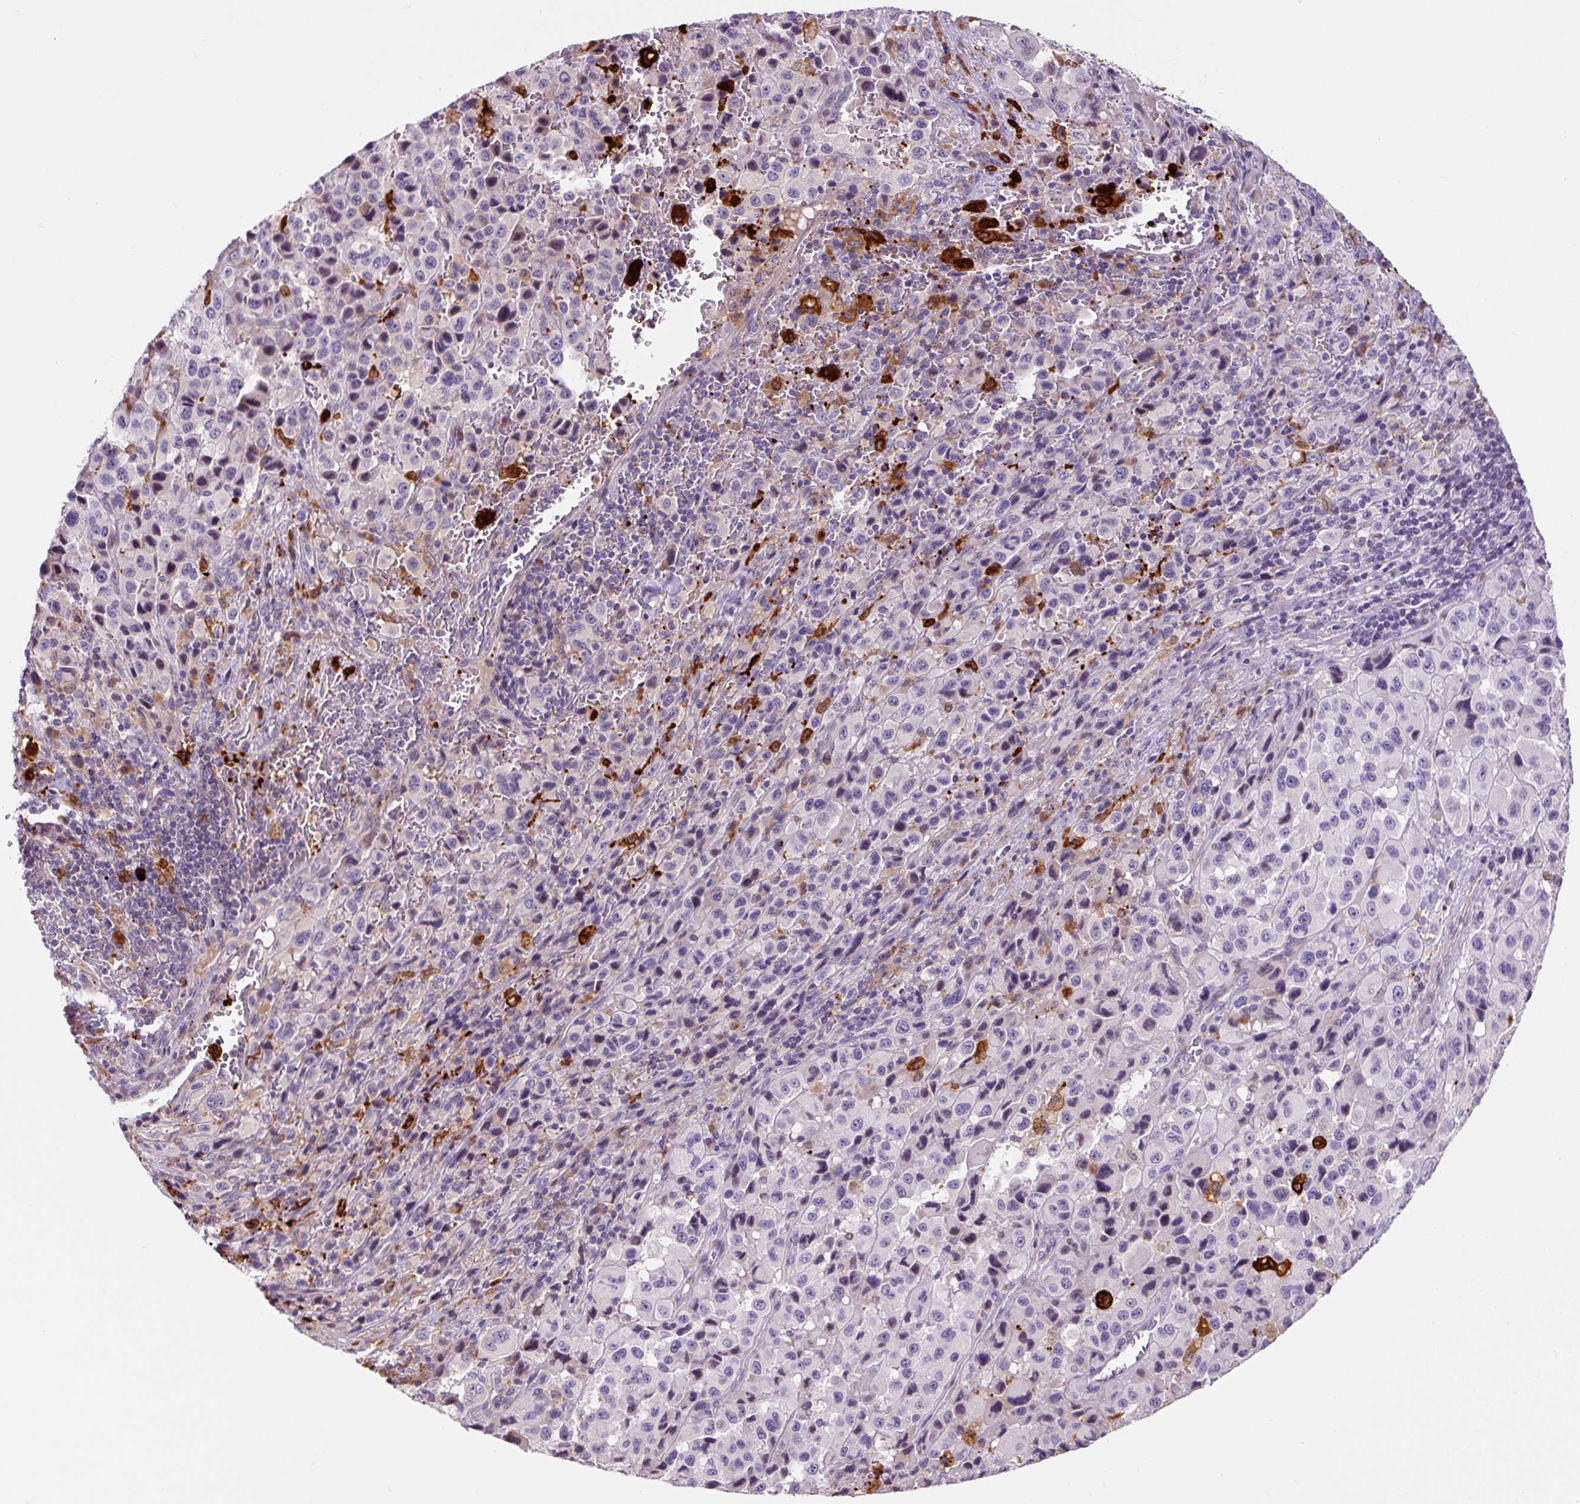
{"staining": {"intensity": "negative", "quantity": "none", "location": "none"}, "tissue": "melanoma", "cell_type": "Tumor cells", "image_type": "cancer", "snomed": [{"axis": "morphology", "description": "Malignant melanoma, Metastatic site"}, {"axis": "topography", "description": "Lymph node"}], "caption": "Human melanoma stained for a protein using IHC shows no staining in tumor cells.", "gene": "FUT10", "patient": {"sex": "female", "age": 65}}